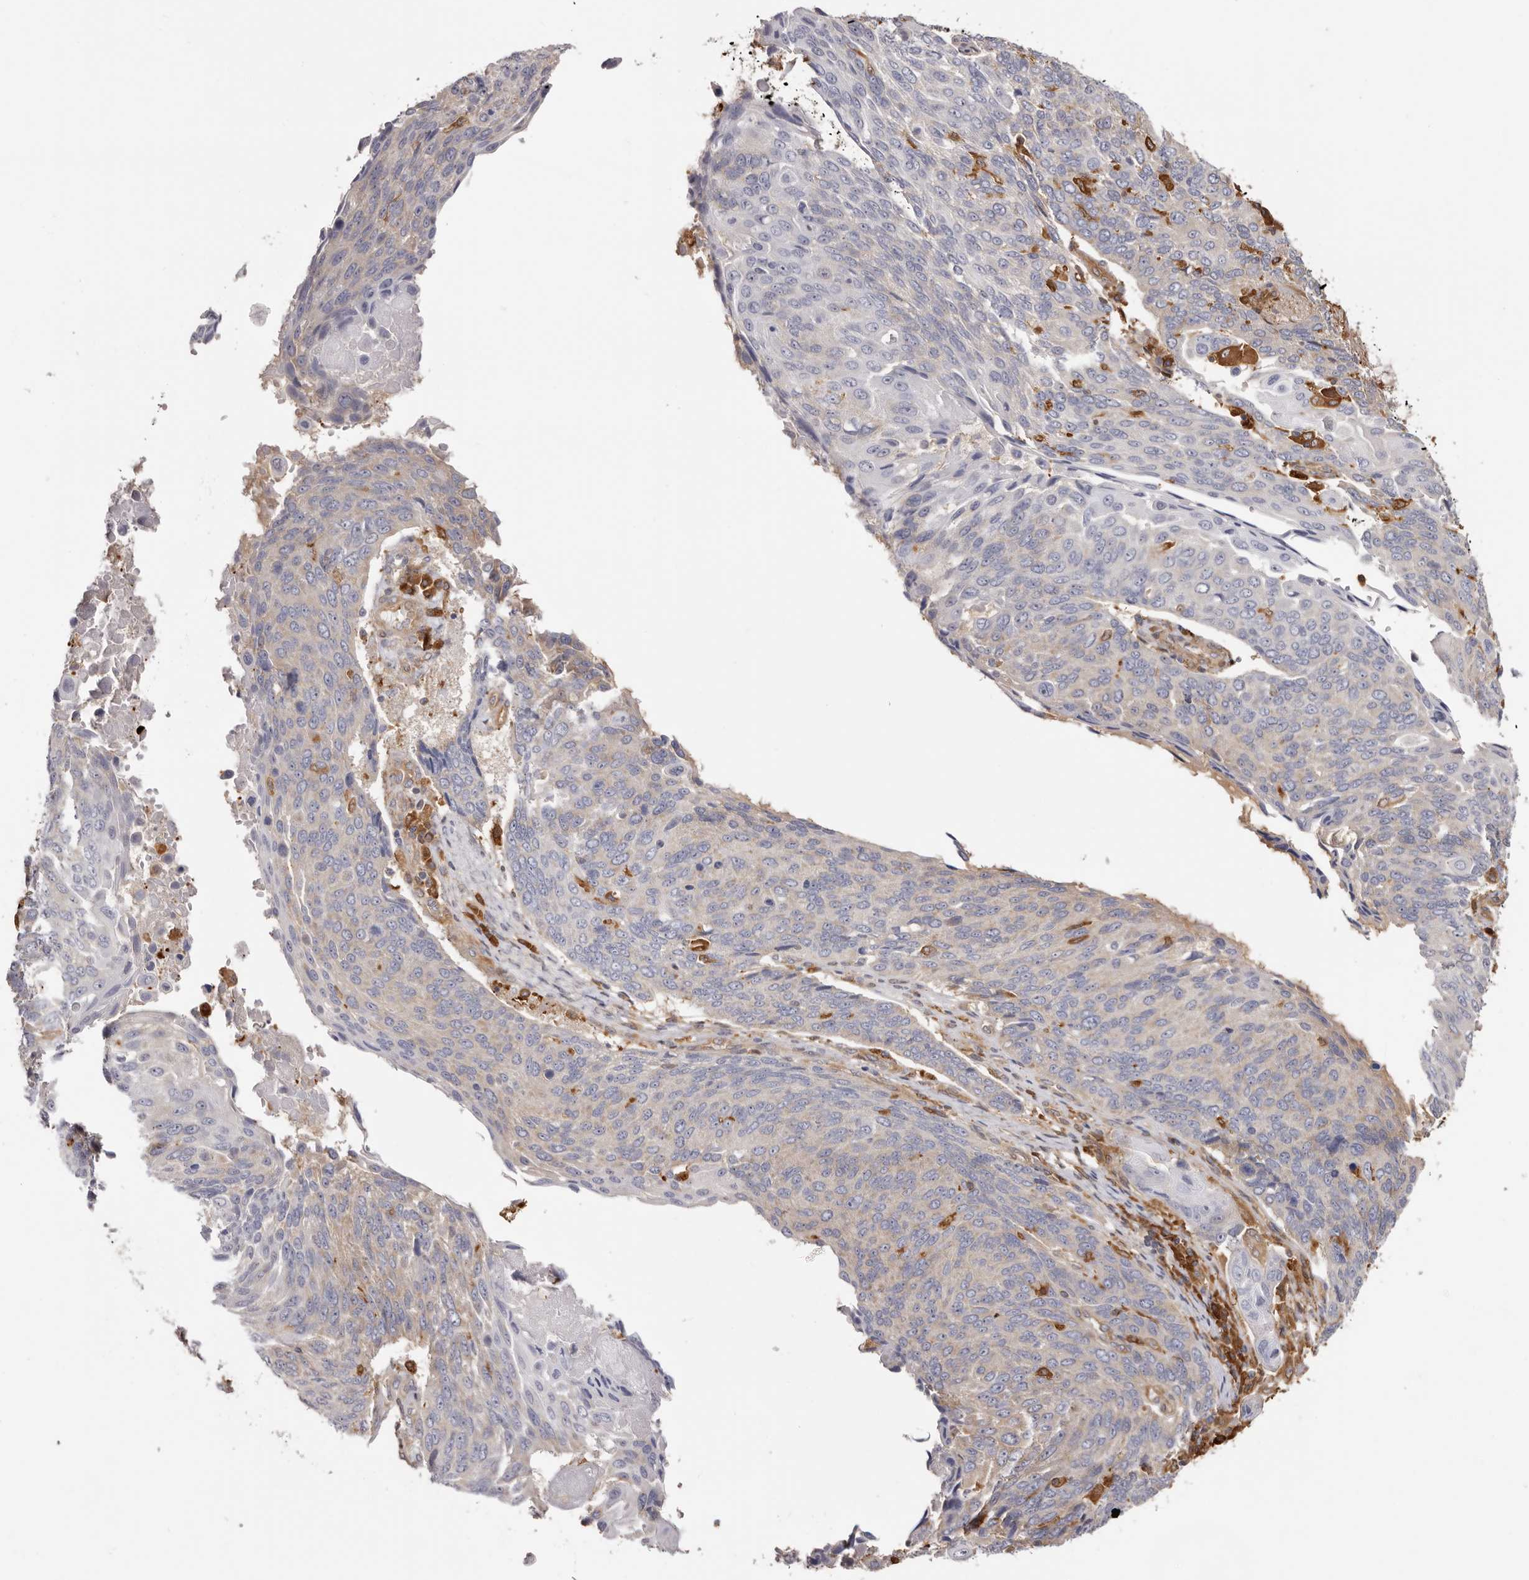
{"staining": {"intensity": "weak", "quantity": "<25%", "location": "cytoplasmic/membranous"}, "tissue": "lung cancer", "cell_type": "Tumor cells", "image_type": "cancer", "snomed": [{"axis": "morphology", "description": "Squamous cell carcinoma, NOS"}, {"axis": "topography", "description": "Lung"}], "caption": "Photomicrograph shows no significant protein staining in tumor cells of lung cancer.", "gene": "LAP3", "patient": {"sex": "male", "age": 66}}